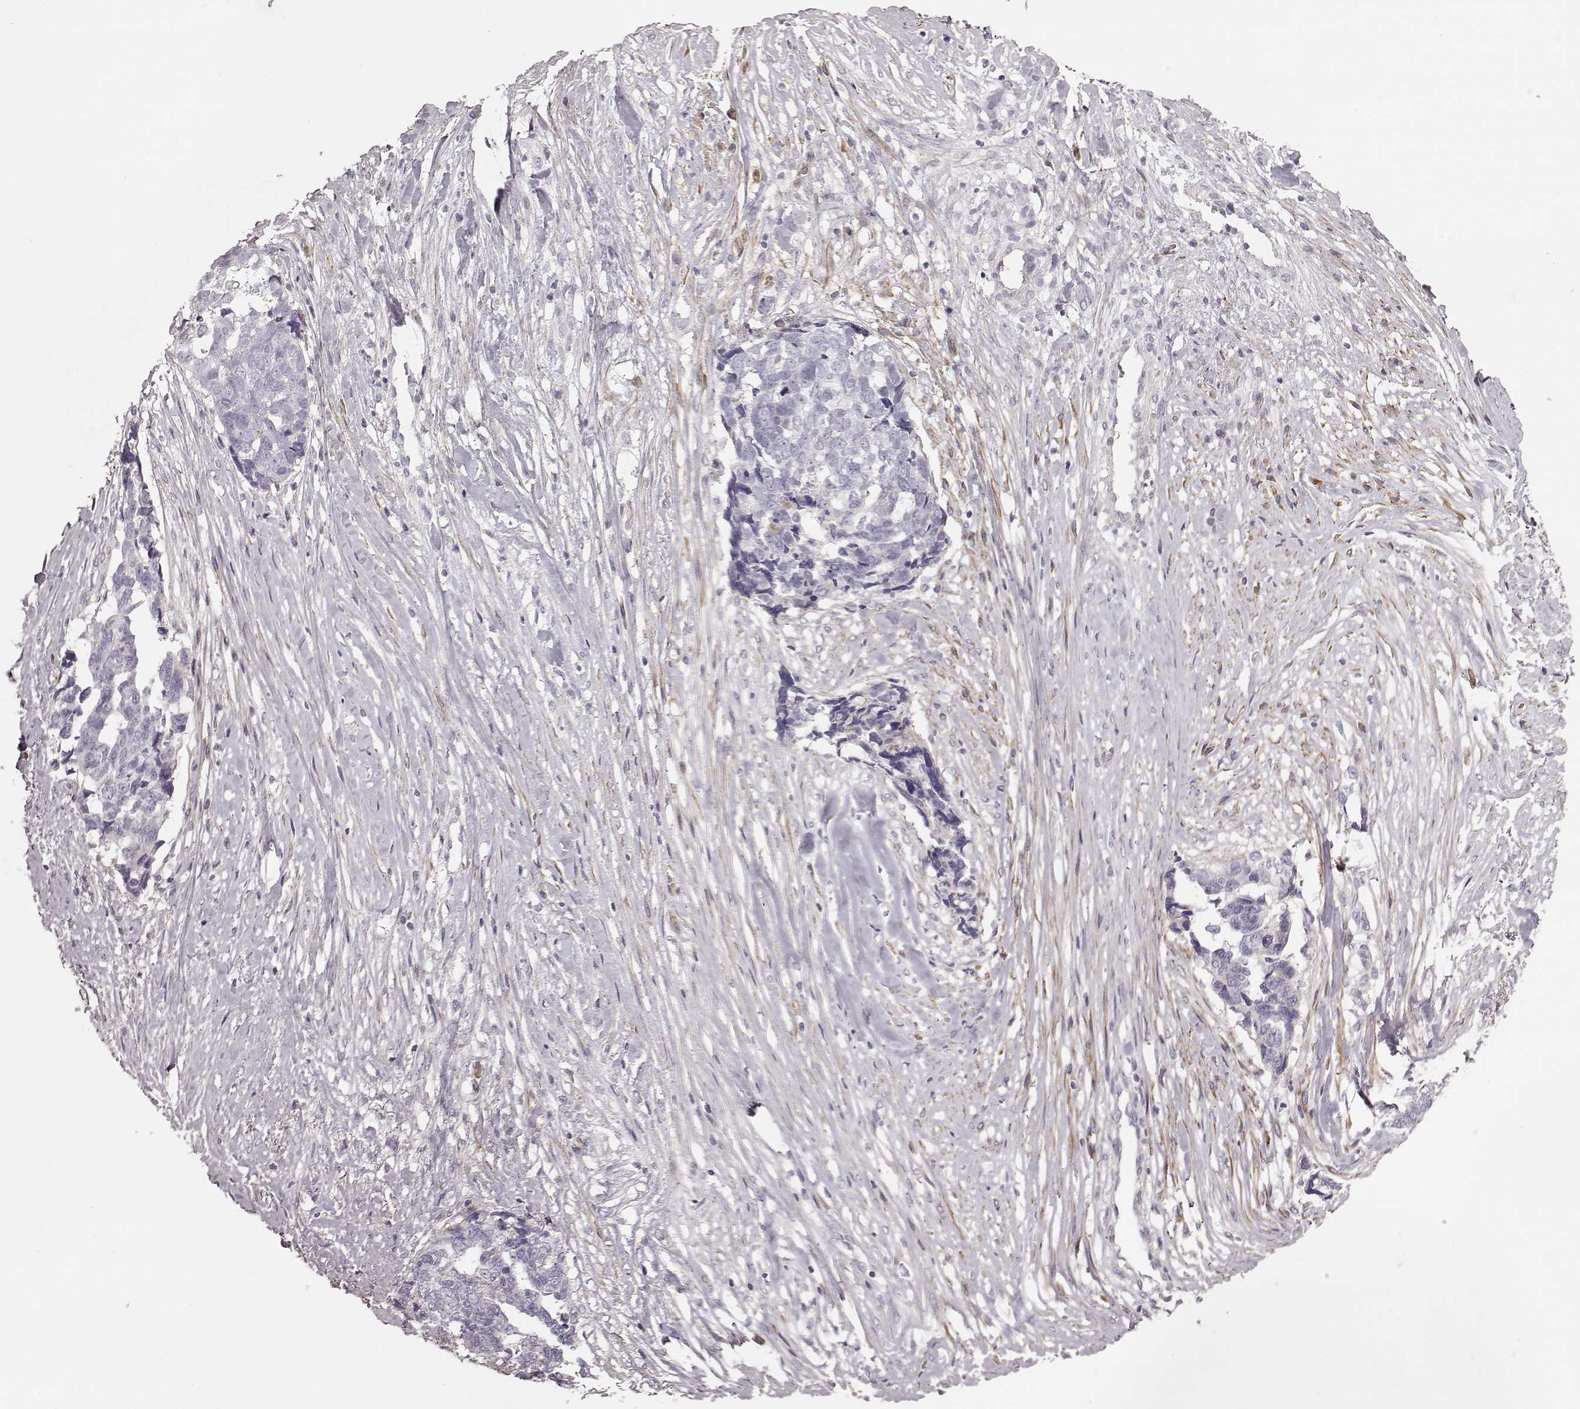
{"staining": {"intensity": "negative", "quantity": "none", "location": "none"}, "tissue": "ovarian cancer", "cell_type": "Tumor cells", "image_type": "cancer", "snomed": [{"axis": "morphology", "description": "Cystadenocarcinoma, serous, NOS"}, {"axis": "topography", "description": "Ovary"}], "caption": "IHC of human ovarian serous cystadenocarcinoma exhibits no expression in tumor cells. The staining is performed using DAB (3,3'-diaminobenzidine) brown chromogen with nuclei counter-stained in using hematoxylin.", "gene": "PRLHR", "patient": {"sex": "female", "age": 69}}